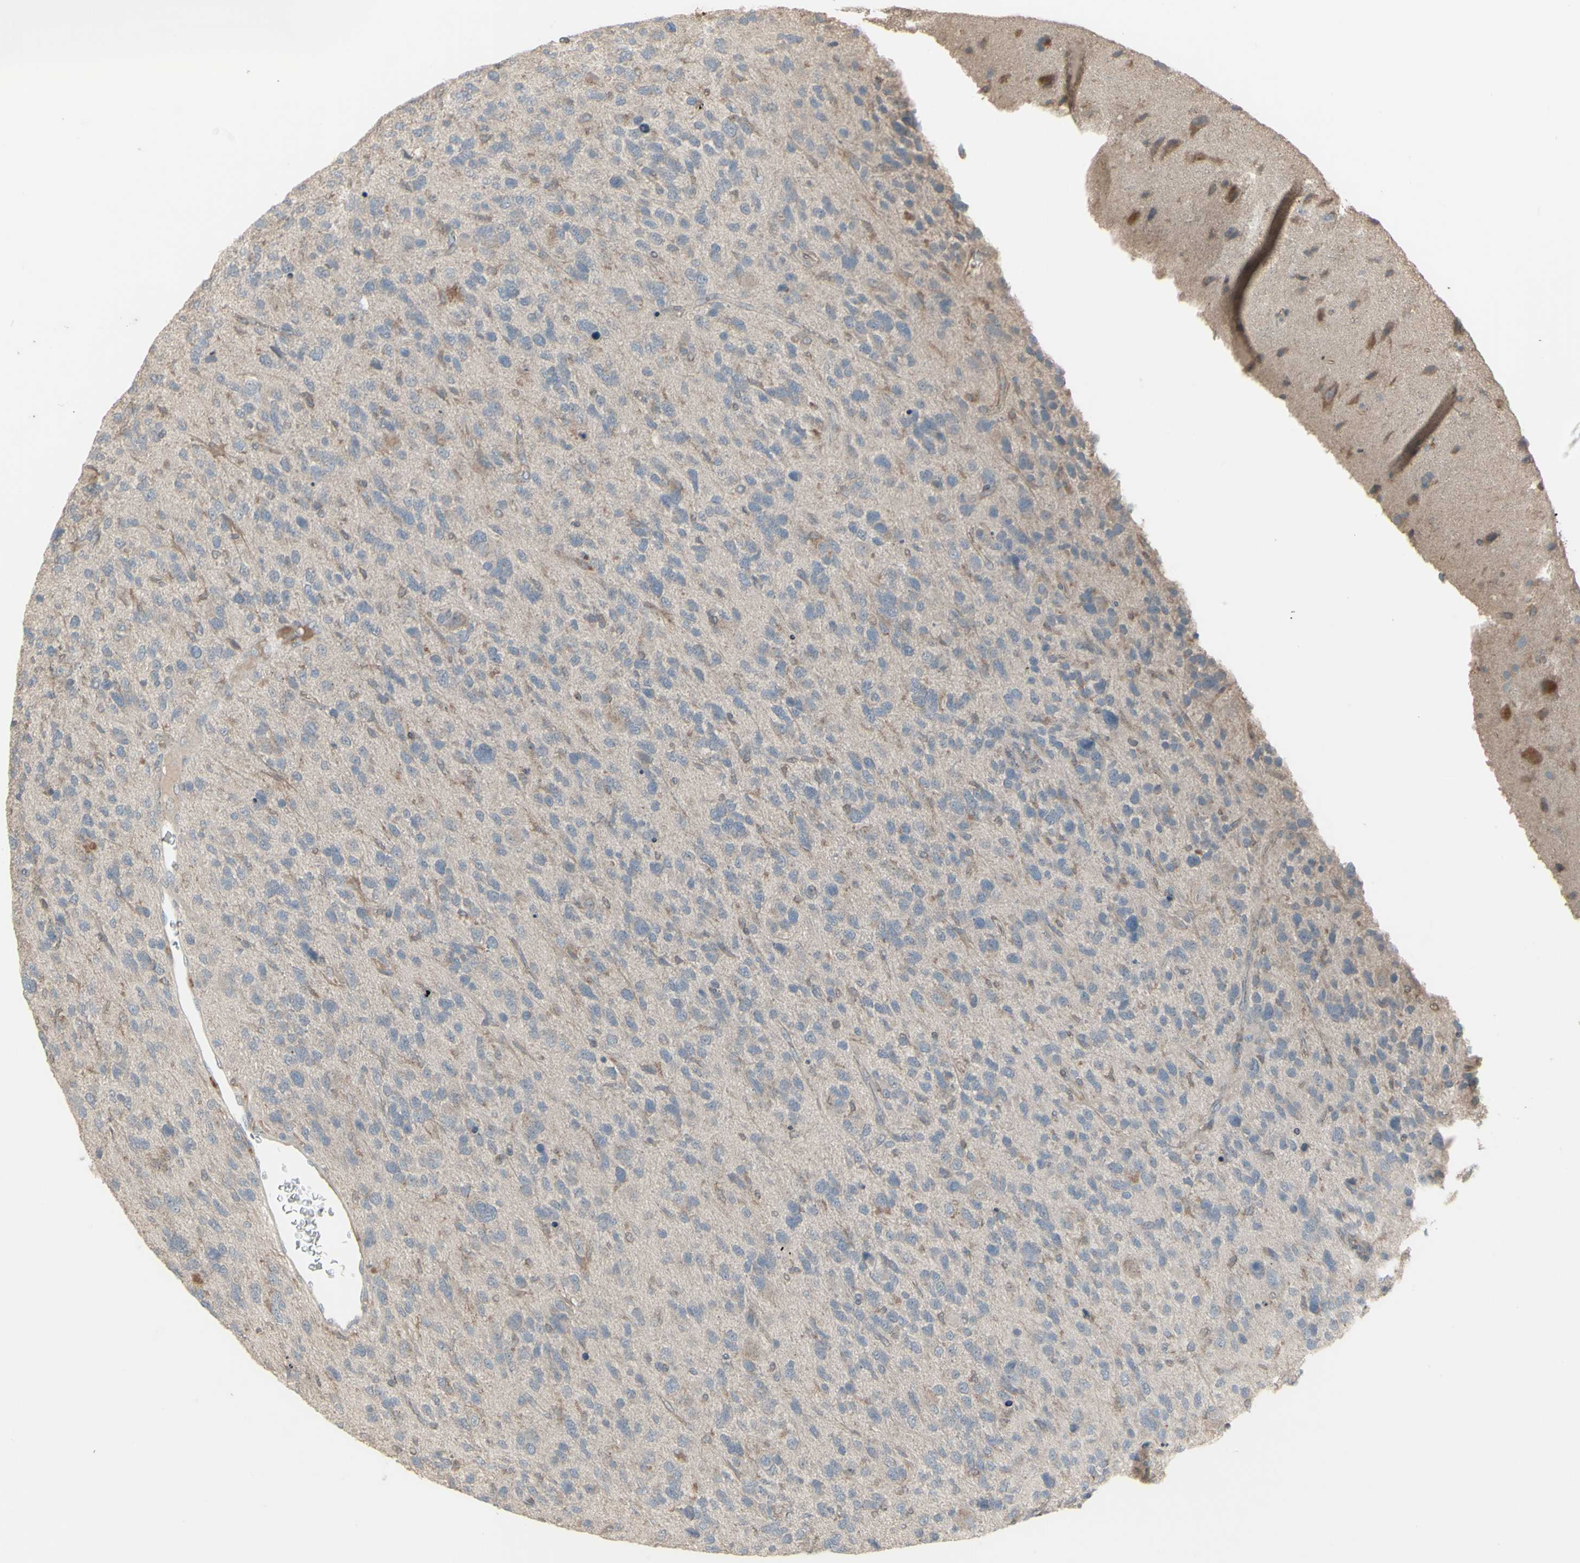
{"staining": {"intensity": "negative", "quantity": "none", "location": "none"}, "tissue": "glioma", "cell_type": "Tumor cells", "image_type": "cancer", "snomed": [{"axis": "morphology", "description": "Glioma, malignant, High grade"}, {"axis": "topography", "description": "Brain"}], "caption": "The immunohistochemistry (IHC) micrograph has no significant expression in tumor cells of glioma tissue. (DAB immunohistochemistry visualized using brightfield microscopy, high magnification).", "gene": "CSK", "patient": {"sex": "female", "age": 58}}